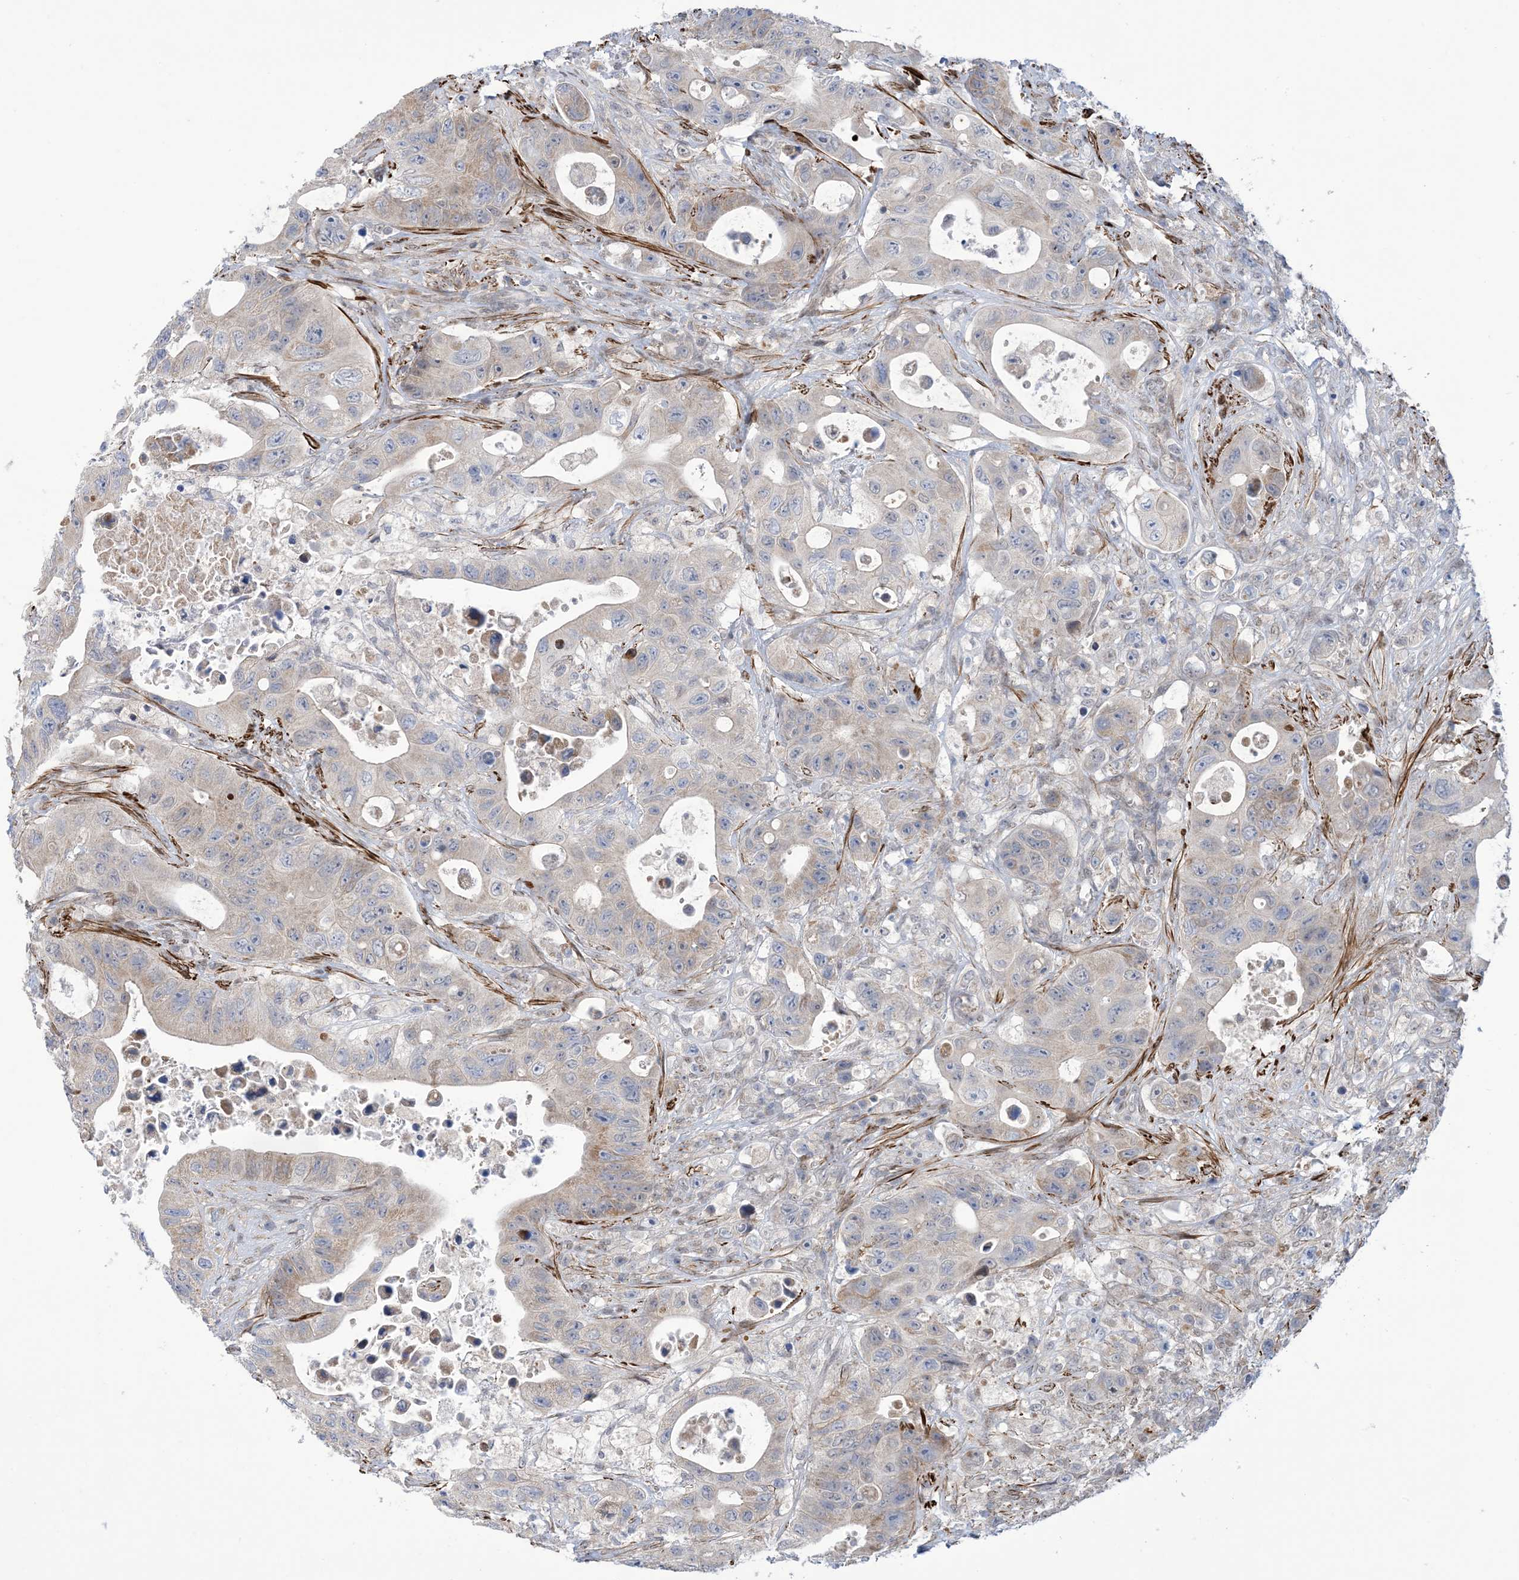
{"staining": {"intensity": "weak", "quantity": "<25%", "location": "cytoplasmic/membranous"}, "tissue": "colorectal cancer", "cell_type": "Tumor cells", "image_type": "cancer", "snomed": [{"axis": "morphology", "description": "Adenocarcinoma, NOS"}, {"axis": "topography", "description": "Colon"}], "caption": "DAB (3,3'-diaminobenzidine) immunohistochemical staining of human adenocarcinoma (colorectal) demonstrates no significant staining in tumor cells.", "gene": "ZNF8", "patient": {"sex": "female", "age": 46}}